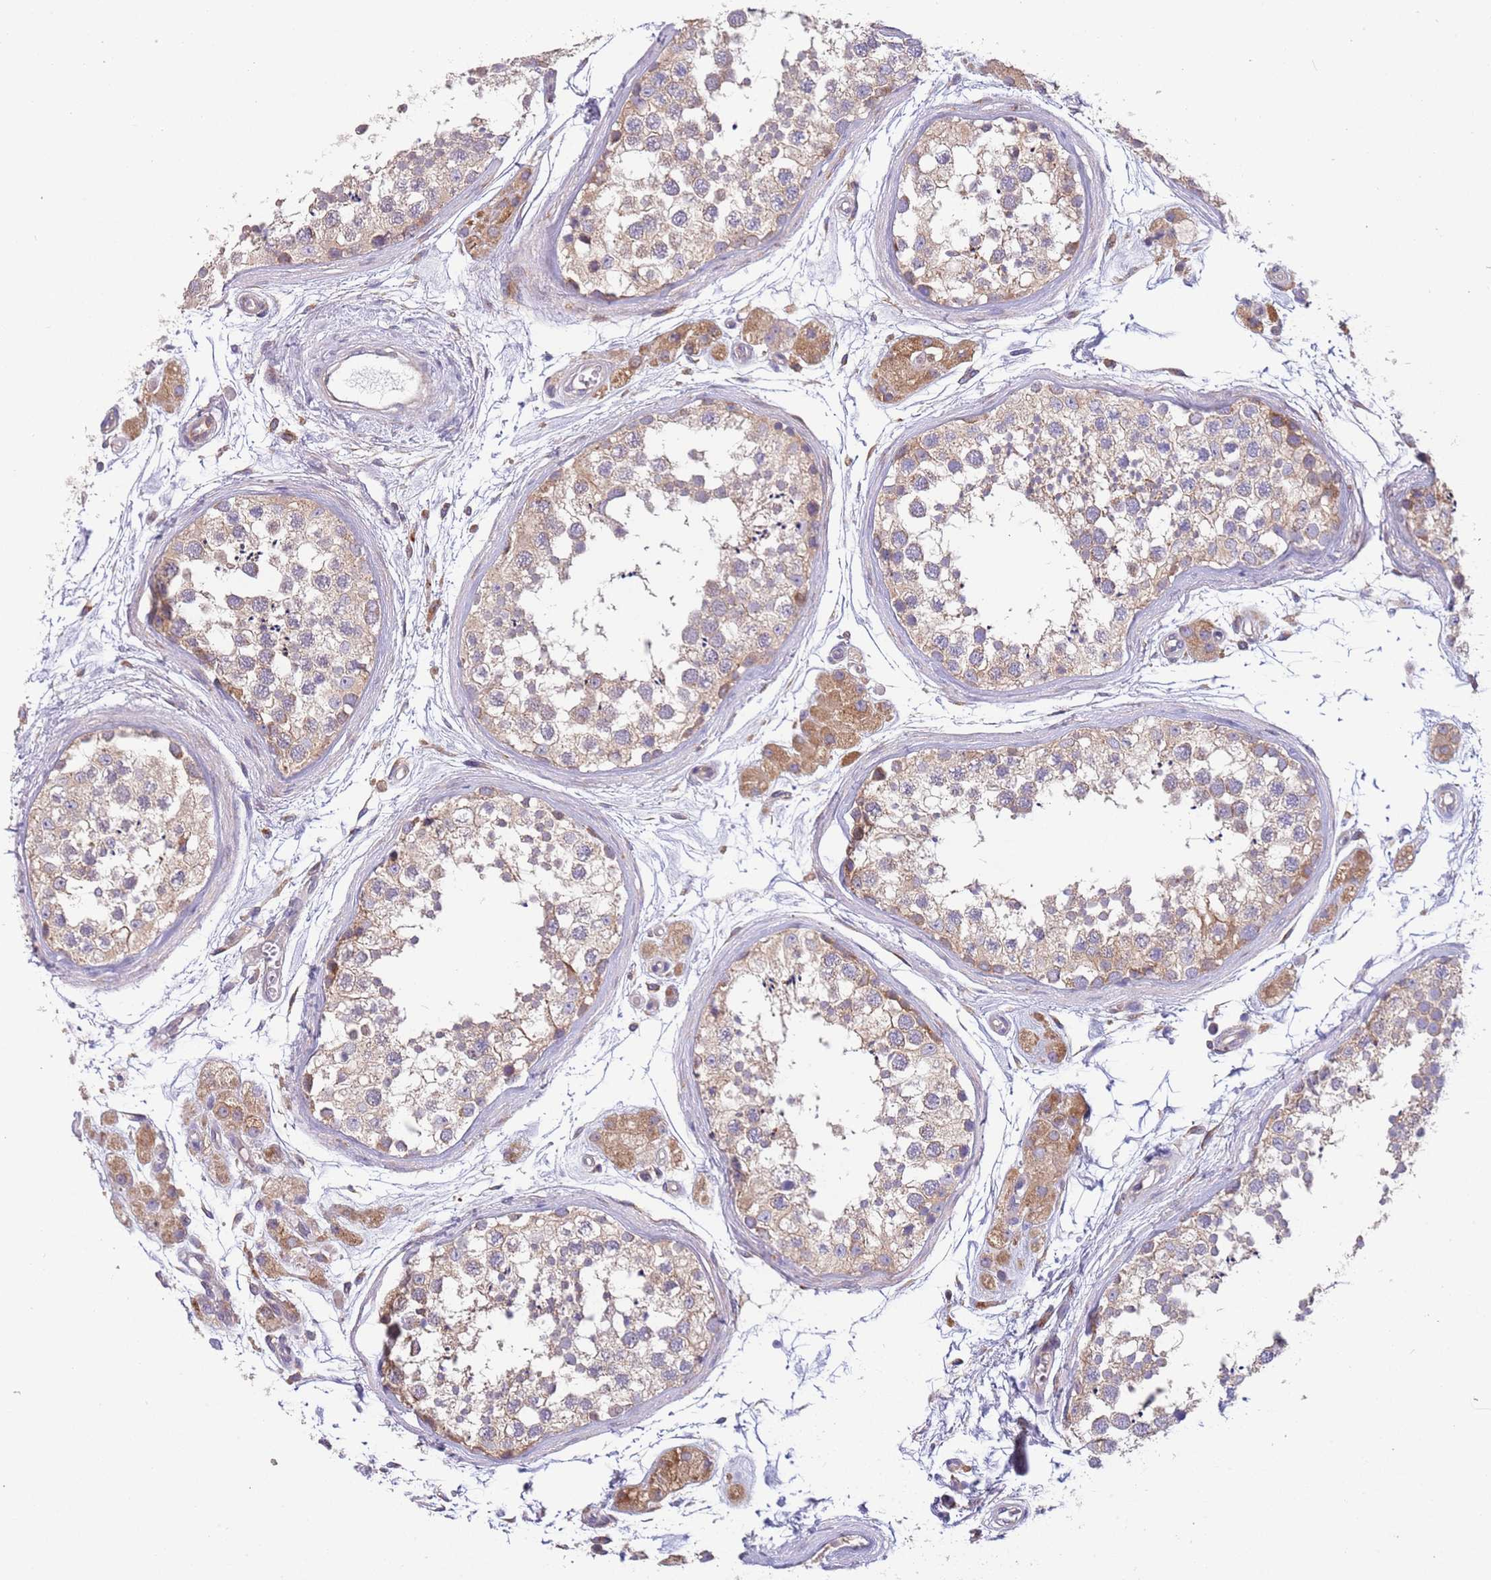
{"staining": {"intensity": "weak", "quantity": ">75%", "location": "cytoplasmic/membranous"}, "tissue": "testis", "cell_type": "Cells in seminiferous ducts", "image_type": "normal", "snomed": [{"axis": "morphology", "description": "Normal tissue, NOS"}, {"axis": "topography", "description": "Testis"}], "caption": "This photomicrograph reveals unremarkable testis stained with immunohistochemistry (IHC) to label a protein in brown. The cytoplasmic/membranous of cells in seminiferous ducts show weak positivity for the protein. Nuclei are counter-stained blue.", "gene": "ARMCX6", "patient": {"sex": "male", "age": 56}}